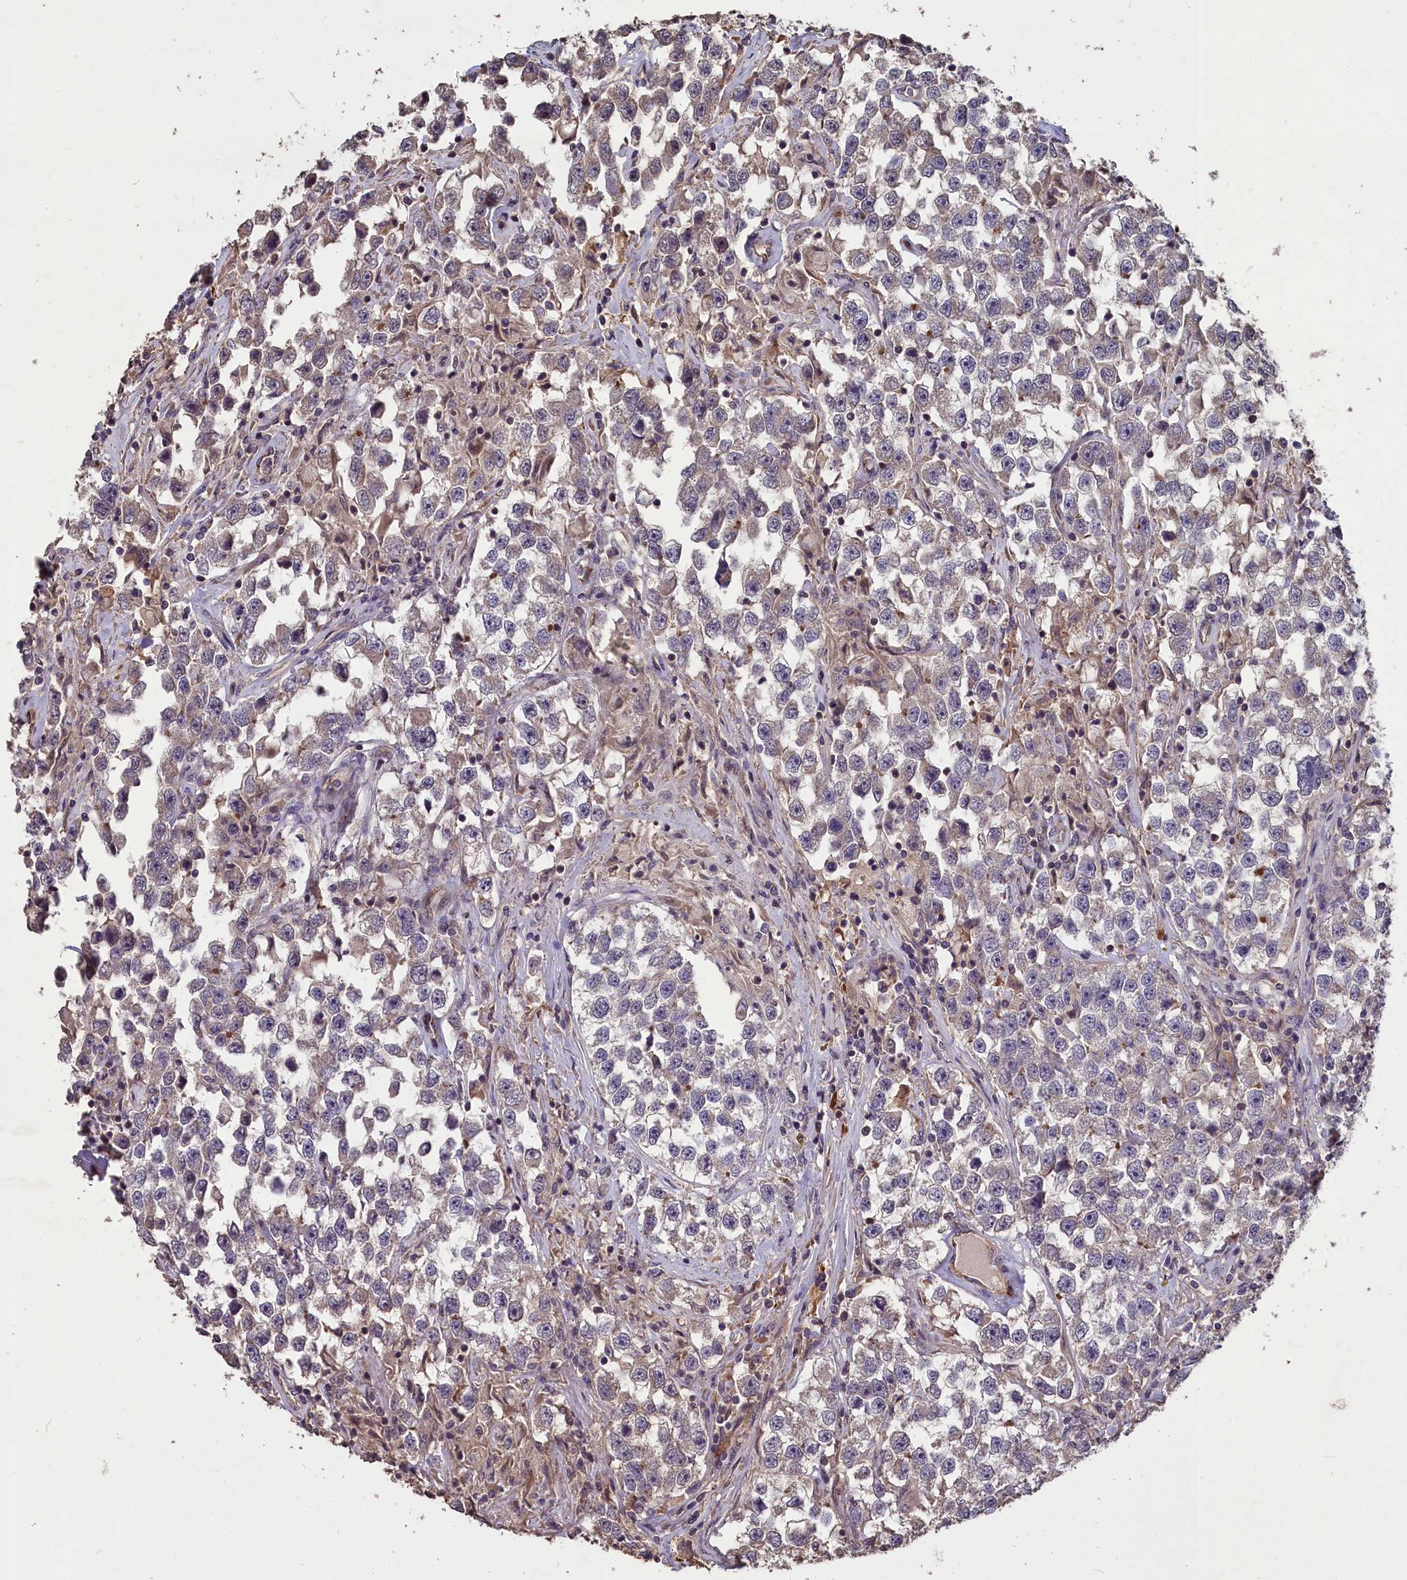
{"staining": {"intensity": "weak", "quantity": "<25%", "location": "cytoplasmic/membranous"}, "tissue": "testis cancer", "cell_type": "Tumor cells", "image_type": "cancer", "snomed": [{"axis": "morphology", "description": "Seminoma, NOS"}, {"axis": "topography", "description": "Testis"}], "caption": "High magnification brightfield microscopy of testis cancer (seminoma) stained with DAB (3,3'-diaminobenzidine) (brown) and counterstained with hematoxylin (blue): tumor cells show no significant staining.", "gene": "CHD9", "patient": {"sex": "male", "age": 46}}